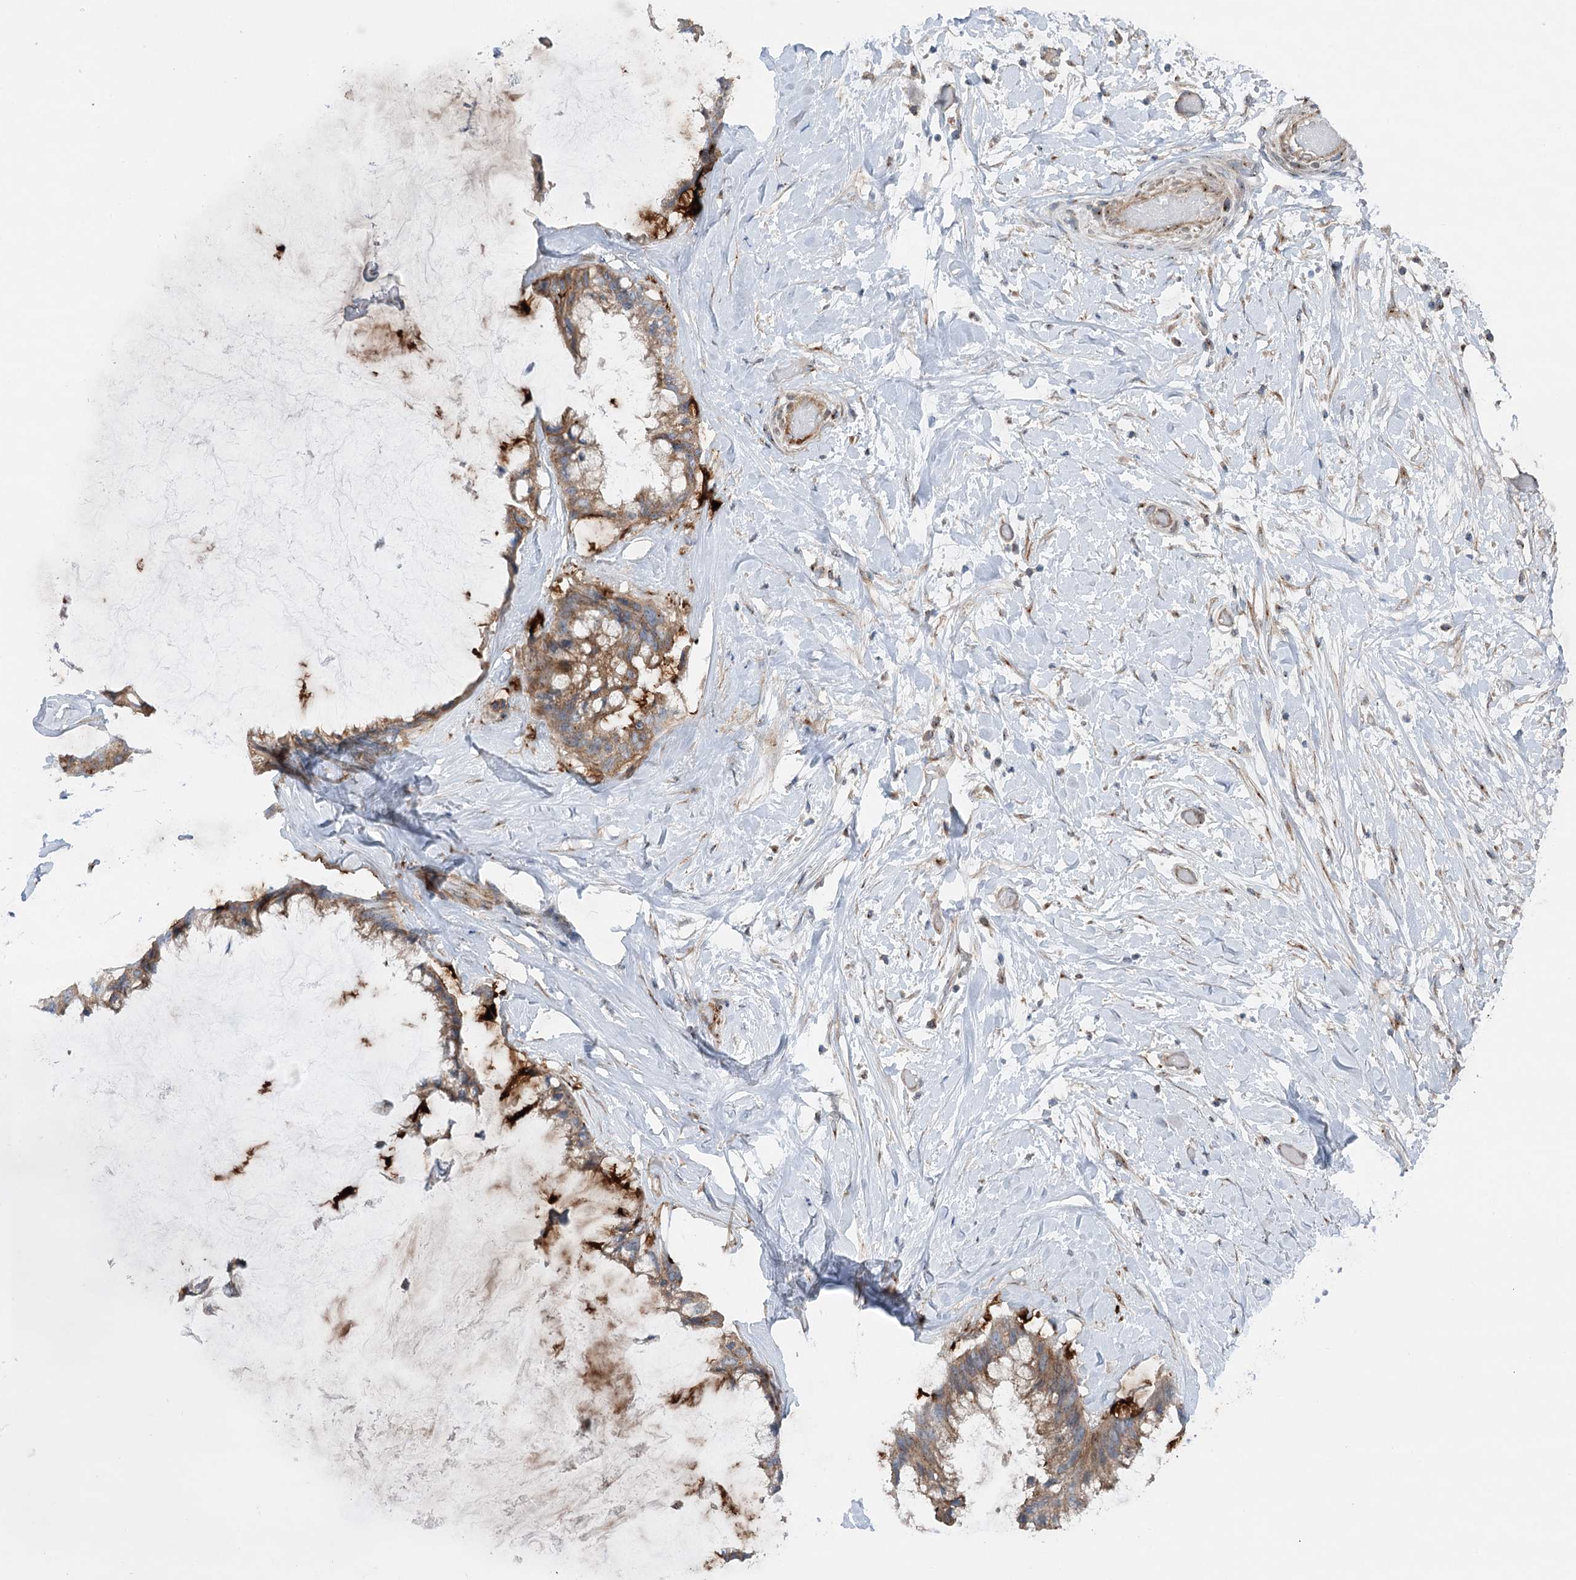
{"staining": {"intensity": "moderate", "quantity": ">75%", "location": "cytoplasmic/membranous"}, "tissue": "ovarian cancer", "cell_type": "Tumor cells", "image_type": "cancer", "snomed": [{"axis": "morphology", "description": "Cystadenocarcinoma, mucinous, NOS"}, {"axis": "topography", "description": "Ovary"}], "caption": "Immunohistochemistry of ovarian cancer (mucinous cystadenocarcinoma) demonstrates medium levels of moderate cytoplasmic/membranous staining in approximately >75% of tumor cells. Nuclei are stained in blue.", "gene": "SCN11A", "patient": {"sex": "female", "age": 39}}